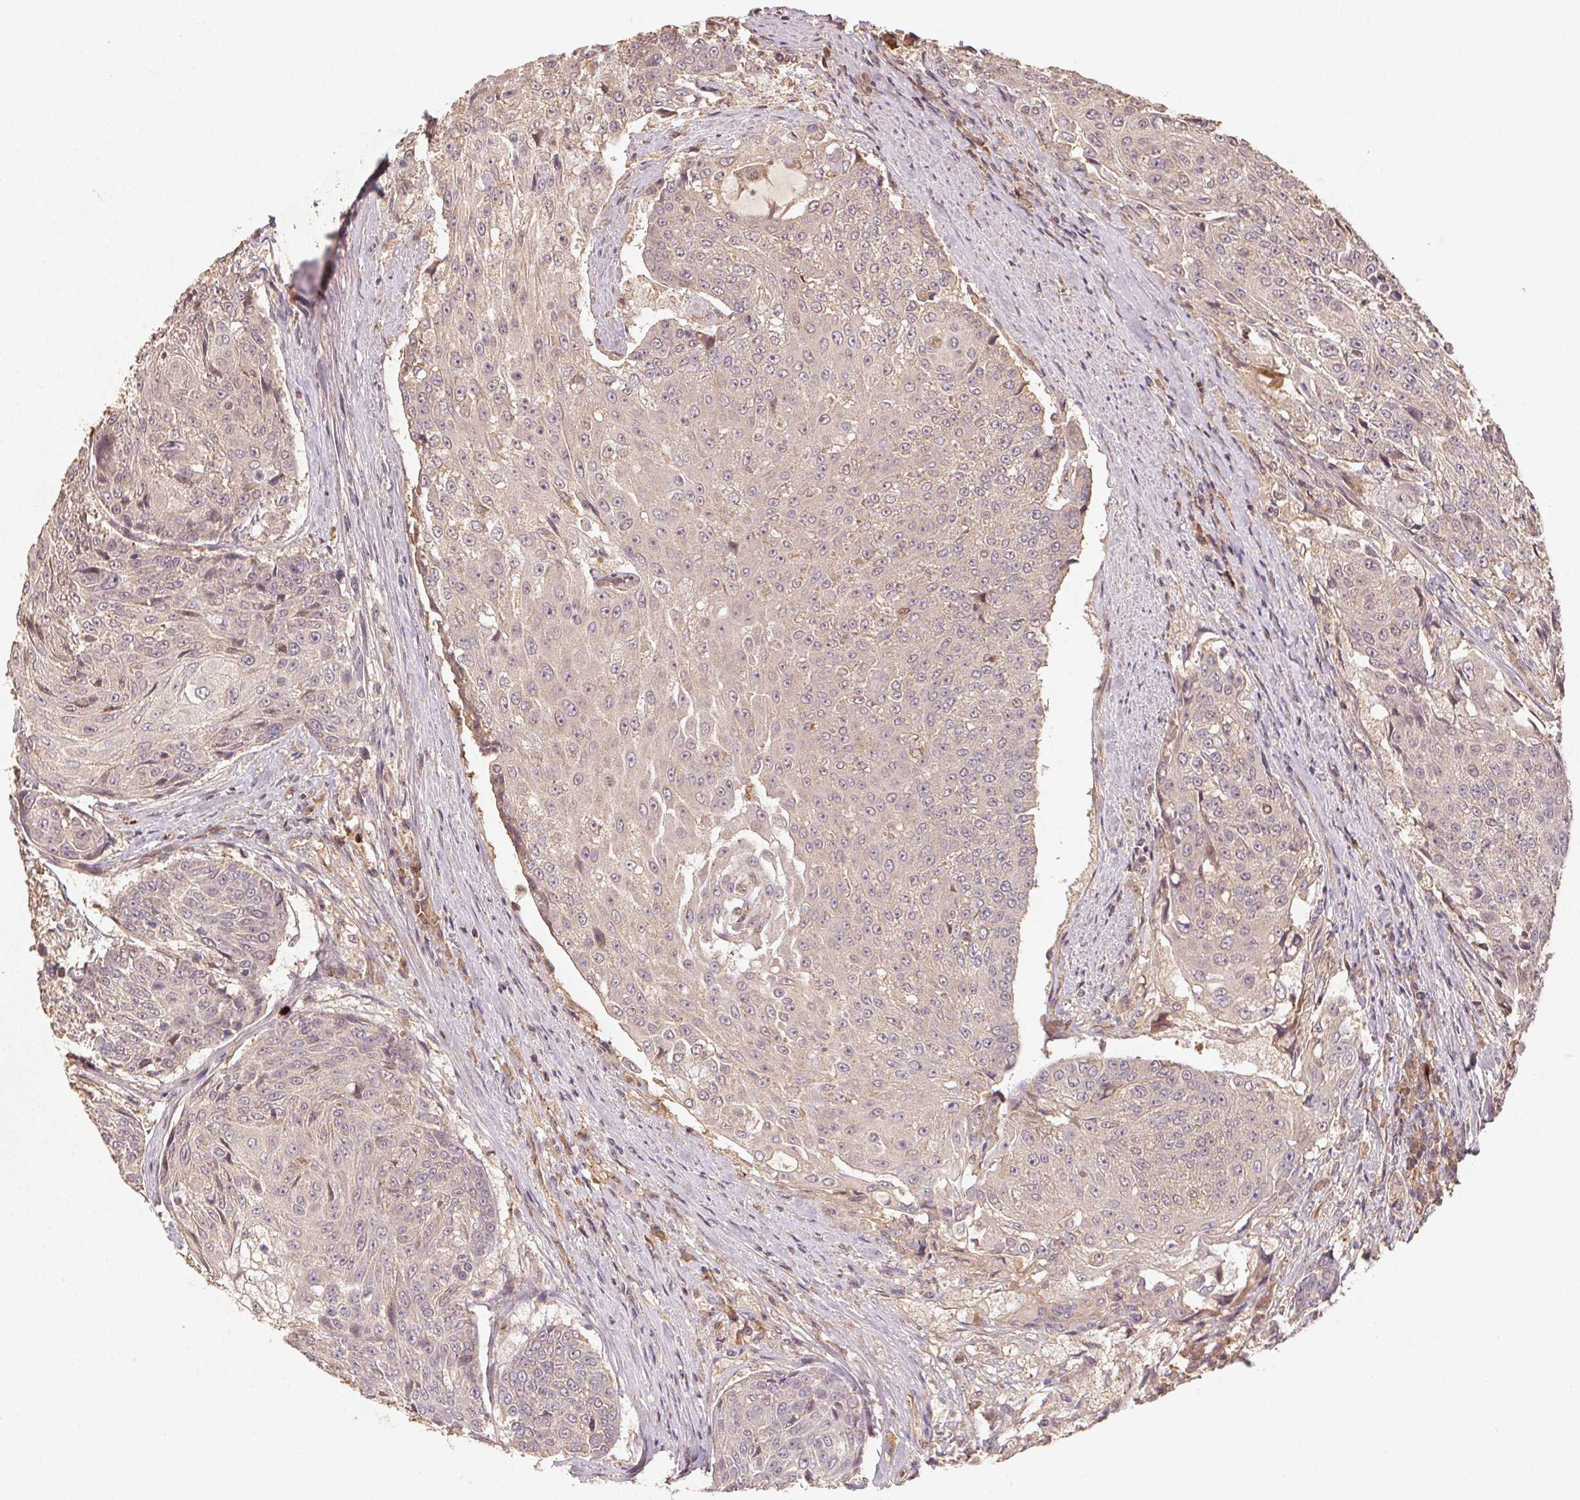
{"staining": {"intensity": "negative", "quantity": "none", "location": "none"}, "tissue": "urothelial cancer", "cell_type": "Tumor cells", "image_type": "cancer", "snomed": [{"axis": "morphology", "description": "Urothelial carcinoma, High grade"}, {"axis": "topography", "description": "Urinary bladder"}], "caption": "DAB (3,3'-diaminobenzidine) immunohistochemical staining of human urothelial cancer shows no significant staining in tumor cells. (Brightfield microscopy of DAB immunohistochemistry (IHC) at high magnification).", "gene": "RALA", "patient": {"sex": "female", "age": 63}}